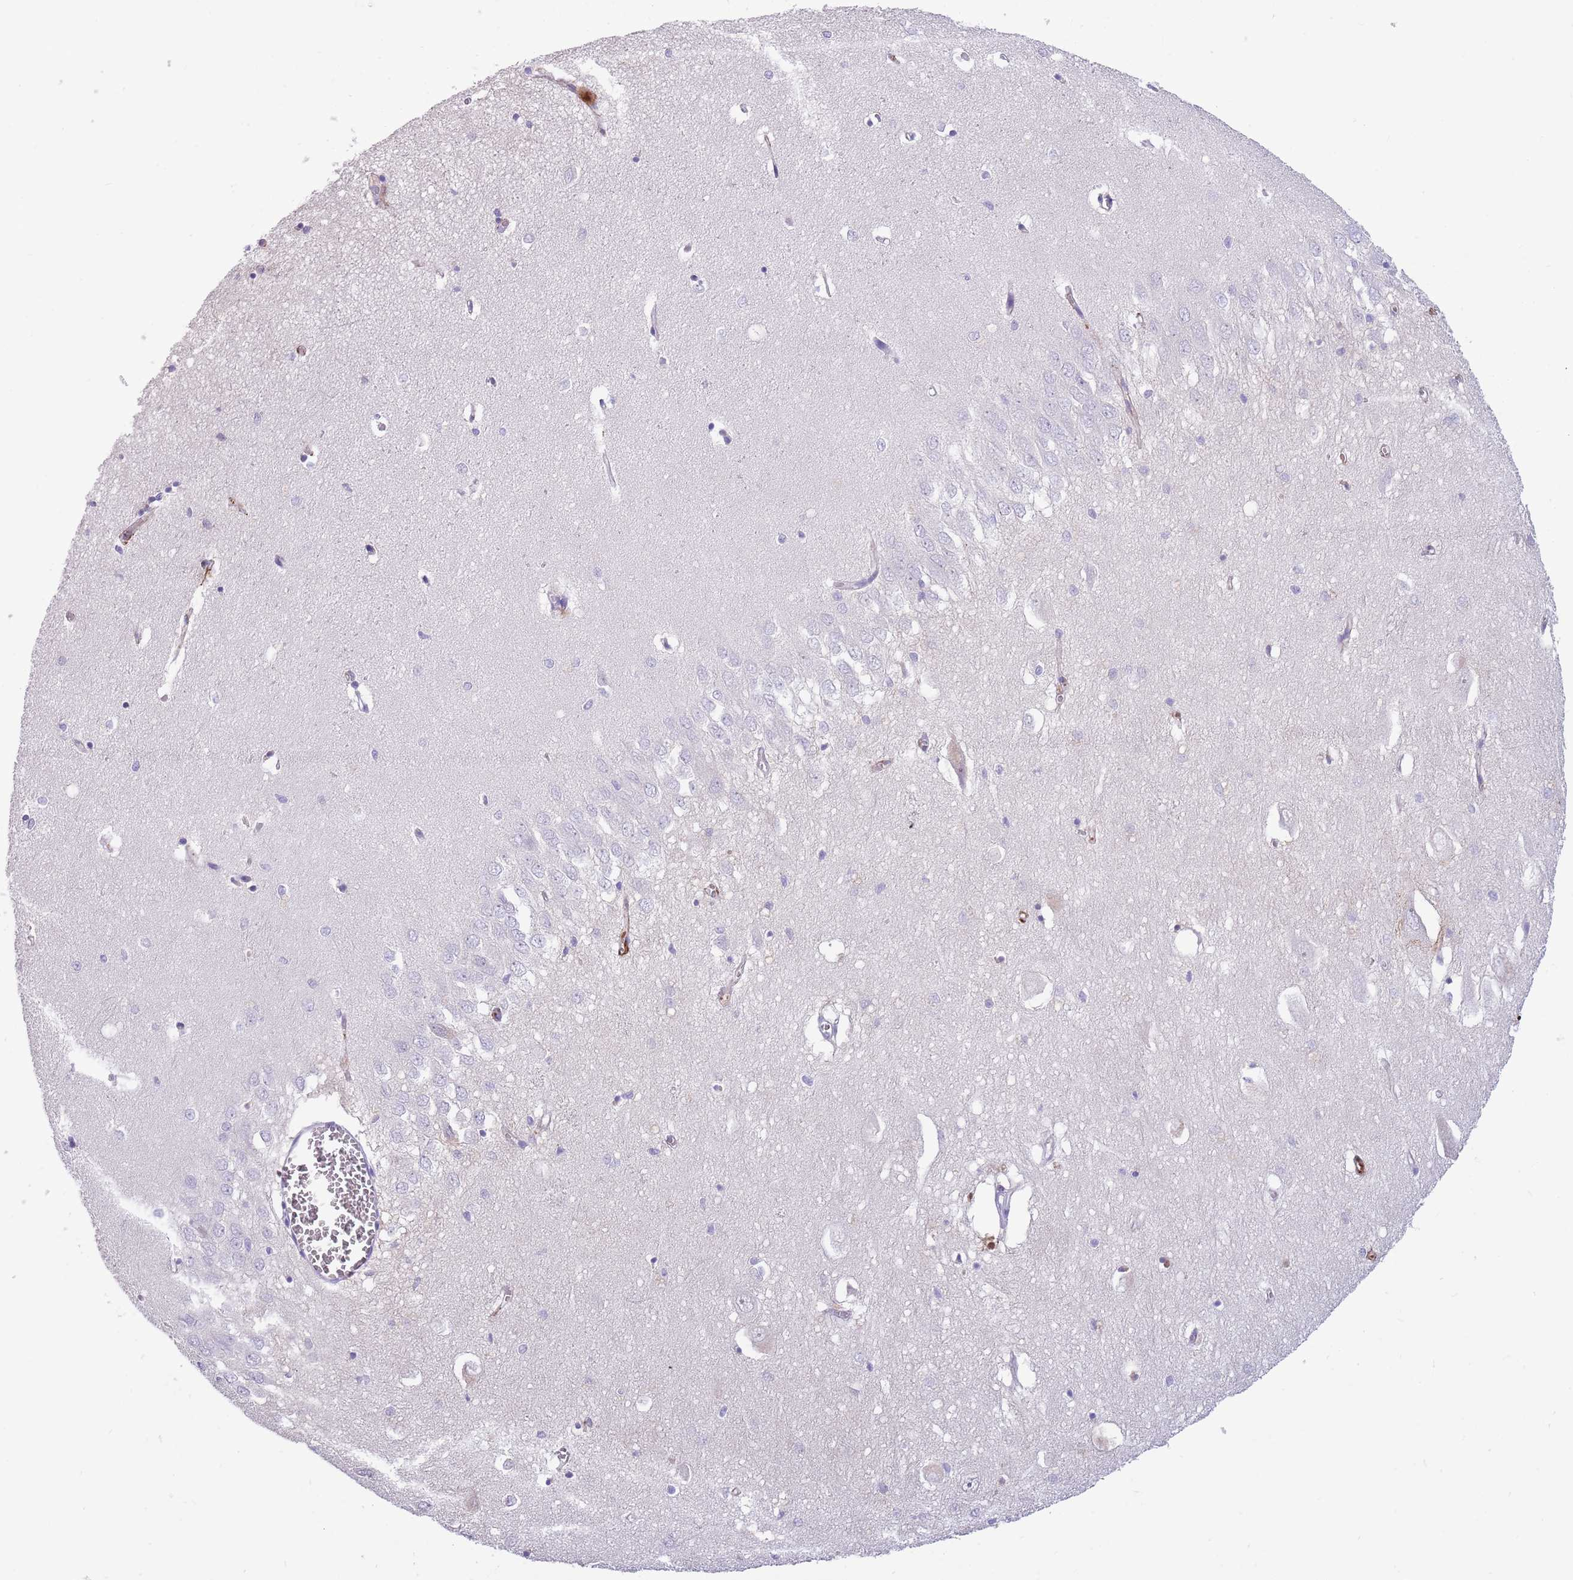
{"staining": {"intensity": "negative", "quantity": "none", "location": "none"}, "tissue": "hippocampus", "cell_type": "Glial cells", "image_type": "normal", "snomed": [{"axis": "morphology", "description": "Normal tissue, NOS"}, {"axis": "topography", "description": "Hippocampus"}], "caption": "A high-resolution photomicrograph shows IHC staining of benign hippocampus, which exhibits no significant staining in glial cells. (DAB (3,3'-diaminobenzidine) immunohistochemistry, high magnification).", "gene": "LEPROTL1", "patient": {"sex": "female", "age": 64}}